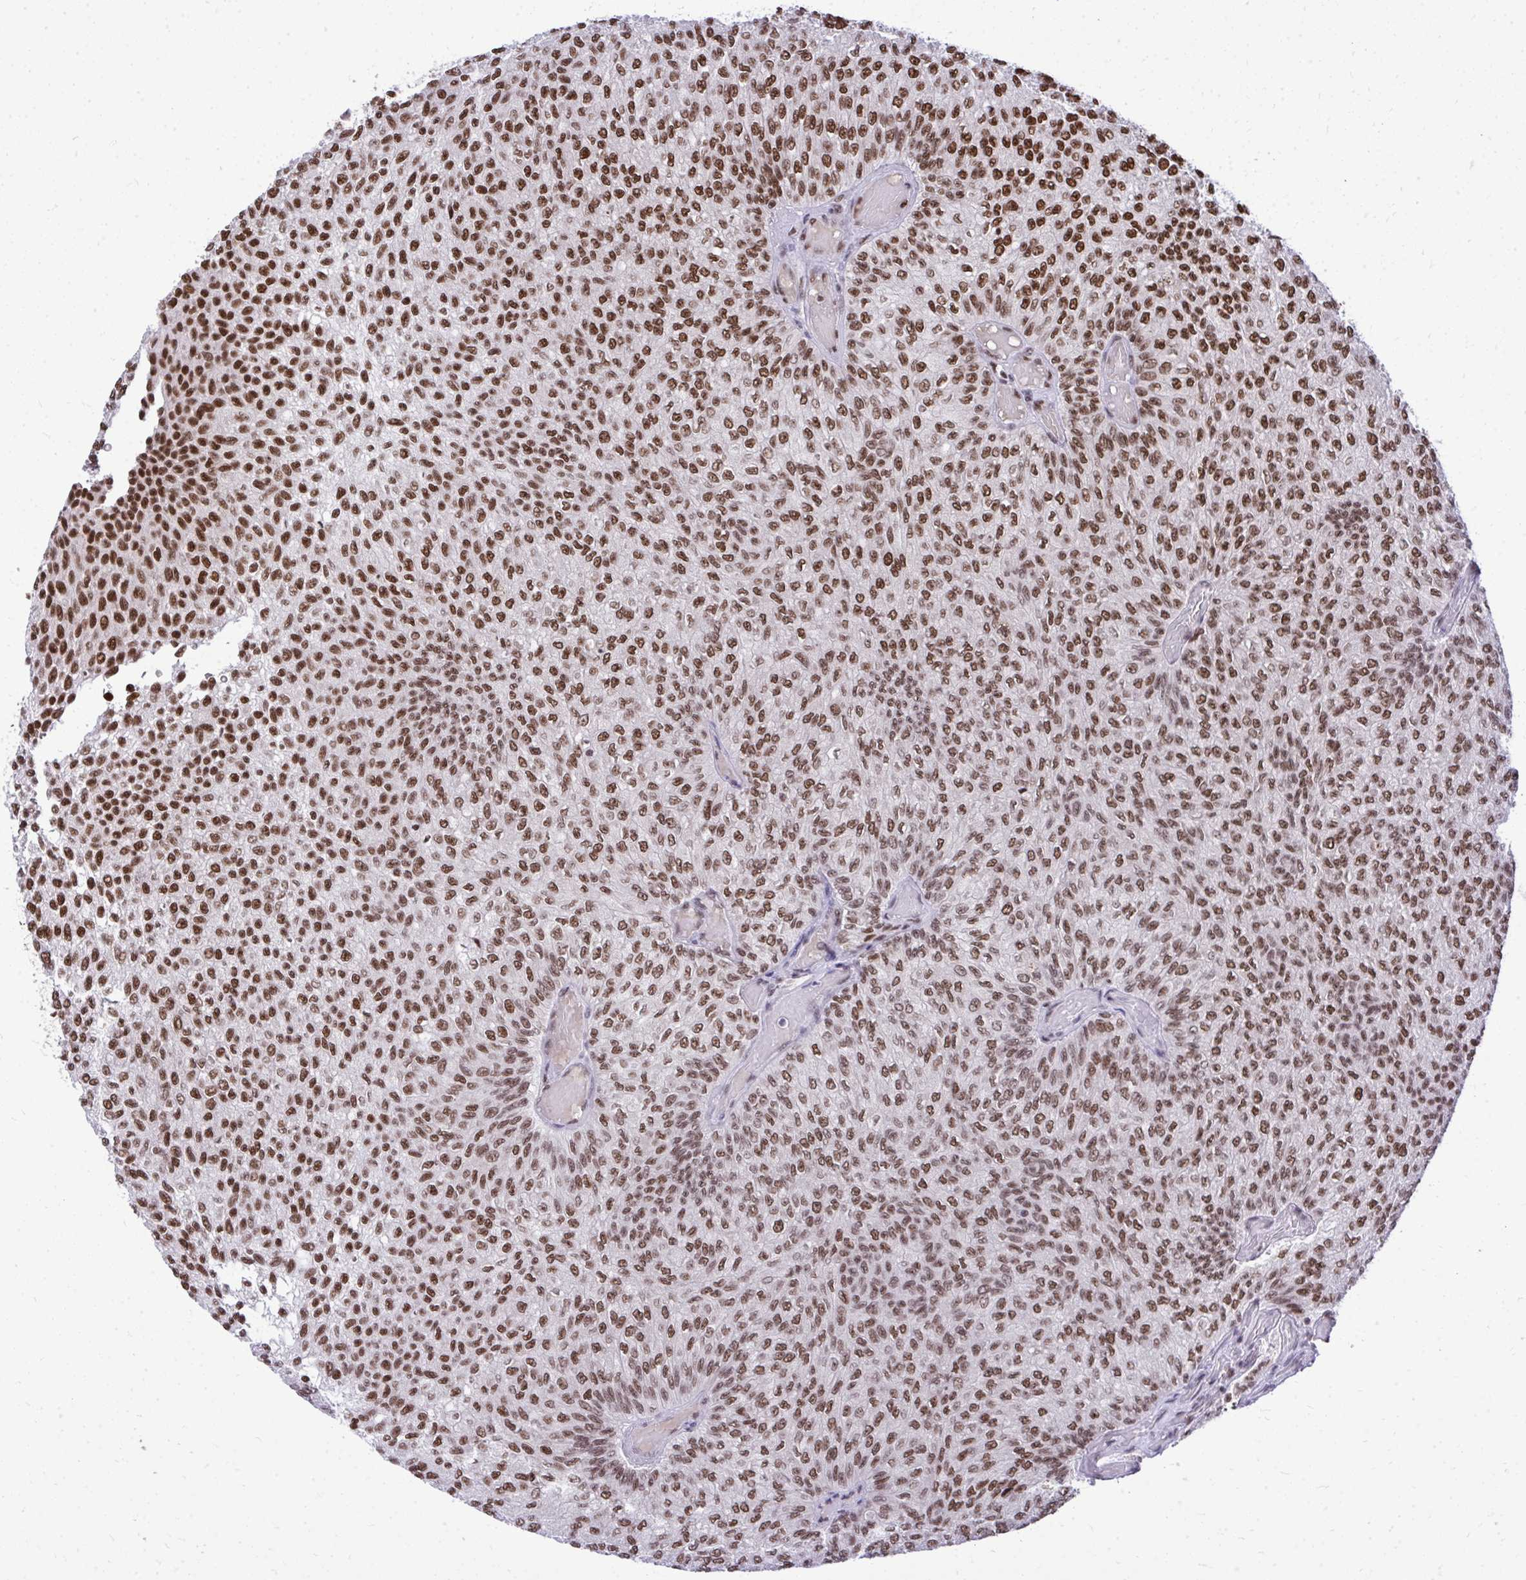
{"staining": {"intensity": "strong", "quantity": ">75%", "location": "nuclear"}, "tissue": "urothelial cancer", "cell_type": "Tumor cells", "image_type": "cancer", "snomed": [{"axis": "morphology", "description": "Urothelial carcinoma, Low grade"}, {"axis": "topography", "description": "Urinary bladder"}], "caption": "The micrograph exhibits staining of low-grade urothelial carcinoma, revealing strong nuclear protein positivity (brown color) within tumor cells.", "gene": "PRPF19", "patient": {"sex": "male", "age": 78}}